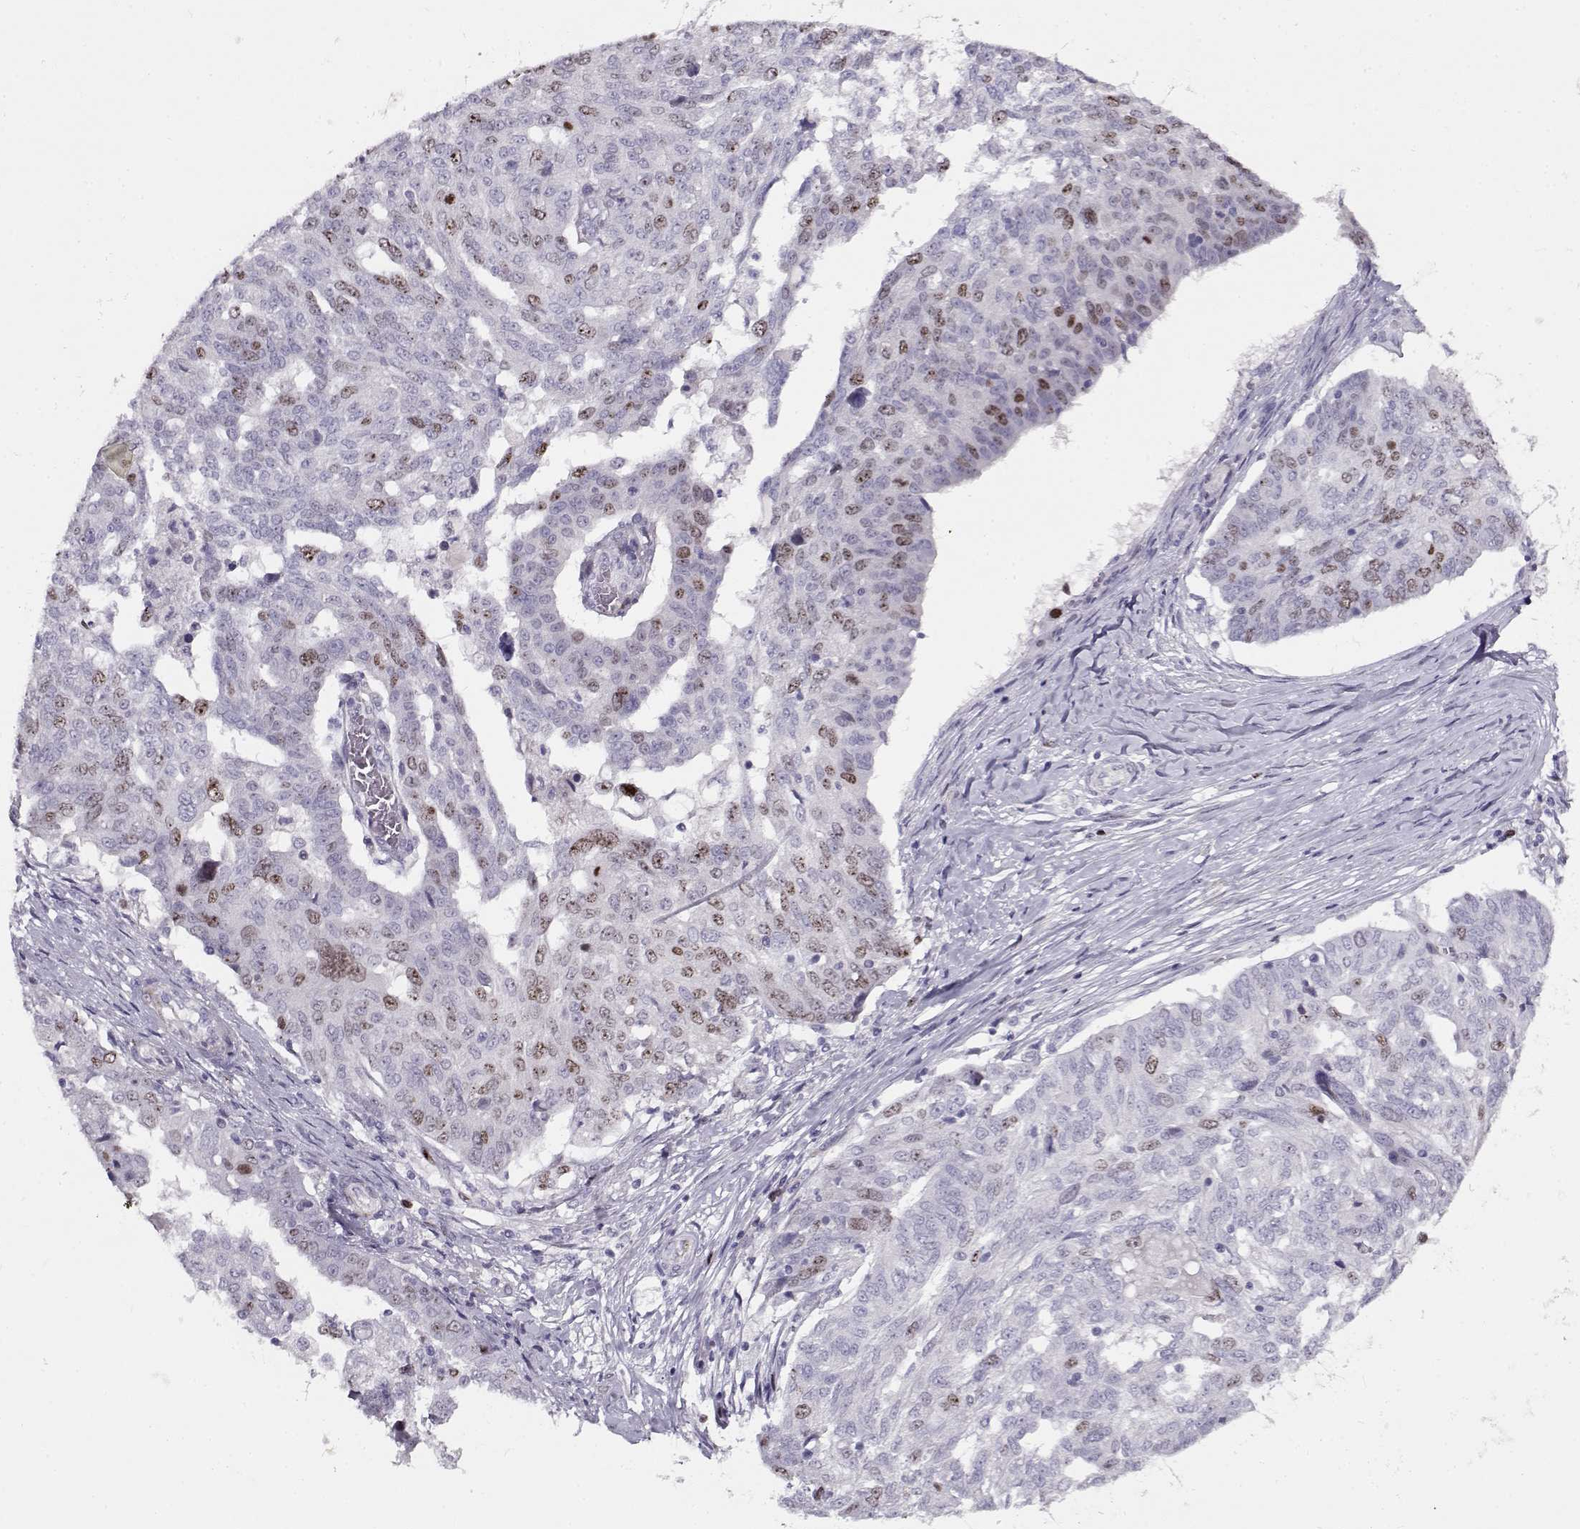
{"staining": {"intensity": "moderate", "quantity": "<25%", "location": "nuclear"}, "tissue": "ovarian cancer", "cell_type": "Tumor cells", "image_type": "cancer", "snomed": [{"axis": "morphology", "description": "Cystadenocarcinoma, serous, NOS"}, {"axis": "topography", "description": "Ovary"}], "caption": "A low amount of moderate nuclear positivity is appreciated in approximately <25% of tumor cells in ovarian cancer (serous cystadenocarcinoma) tissue.", "gene": "NPW", "patient": {"sex": "female", "age": 67}}